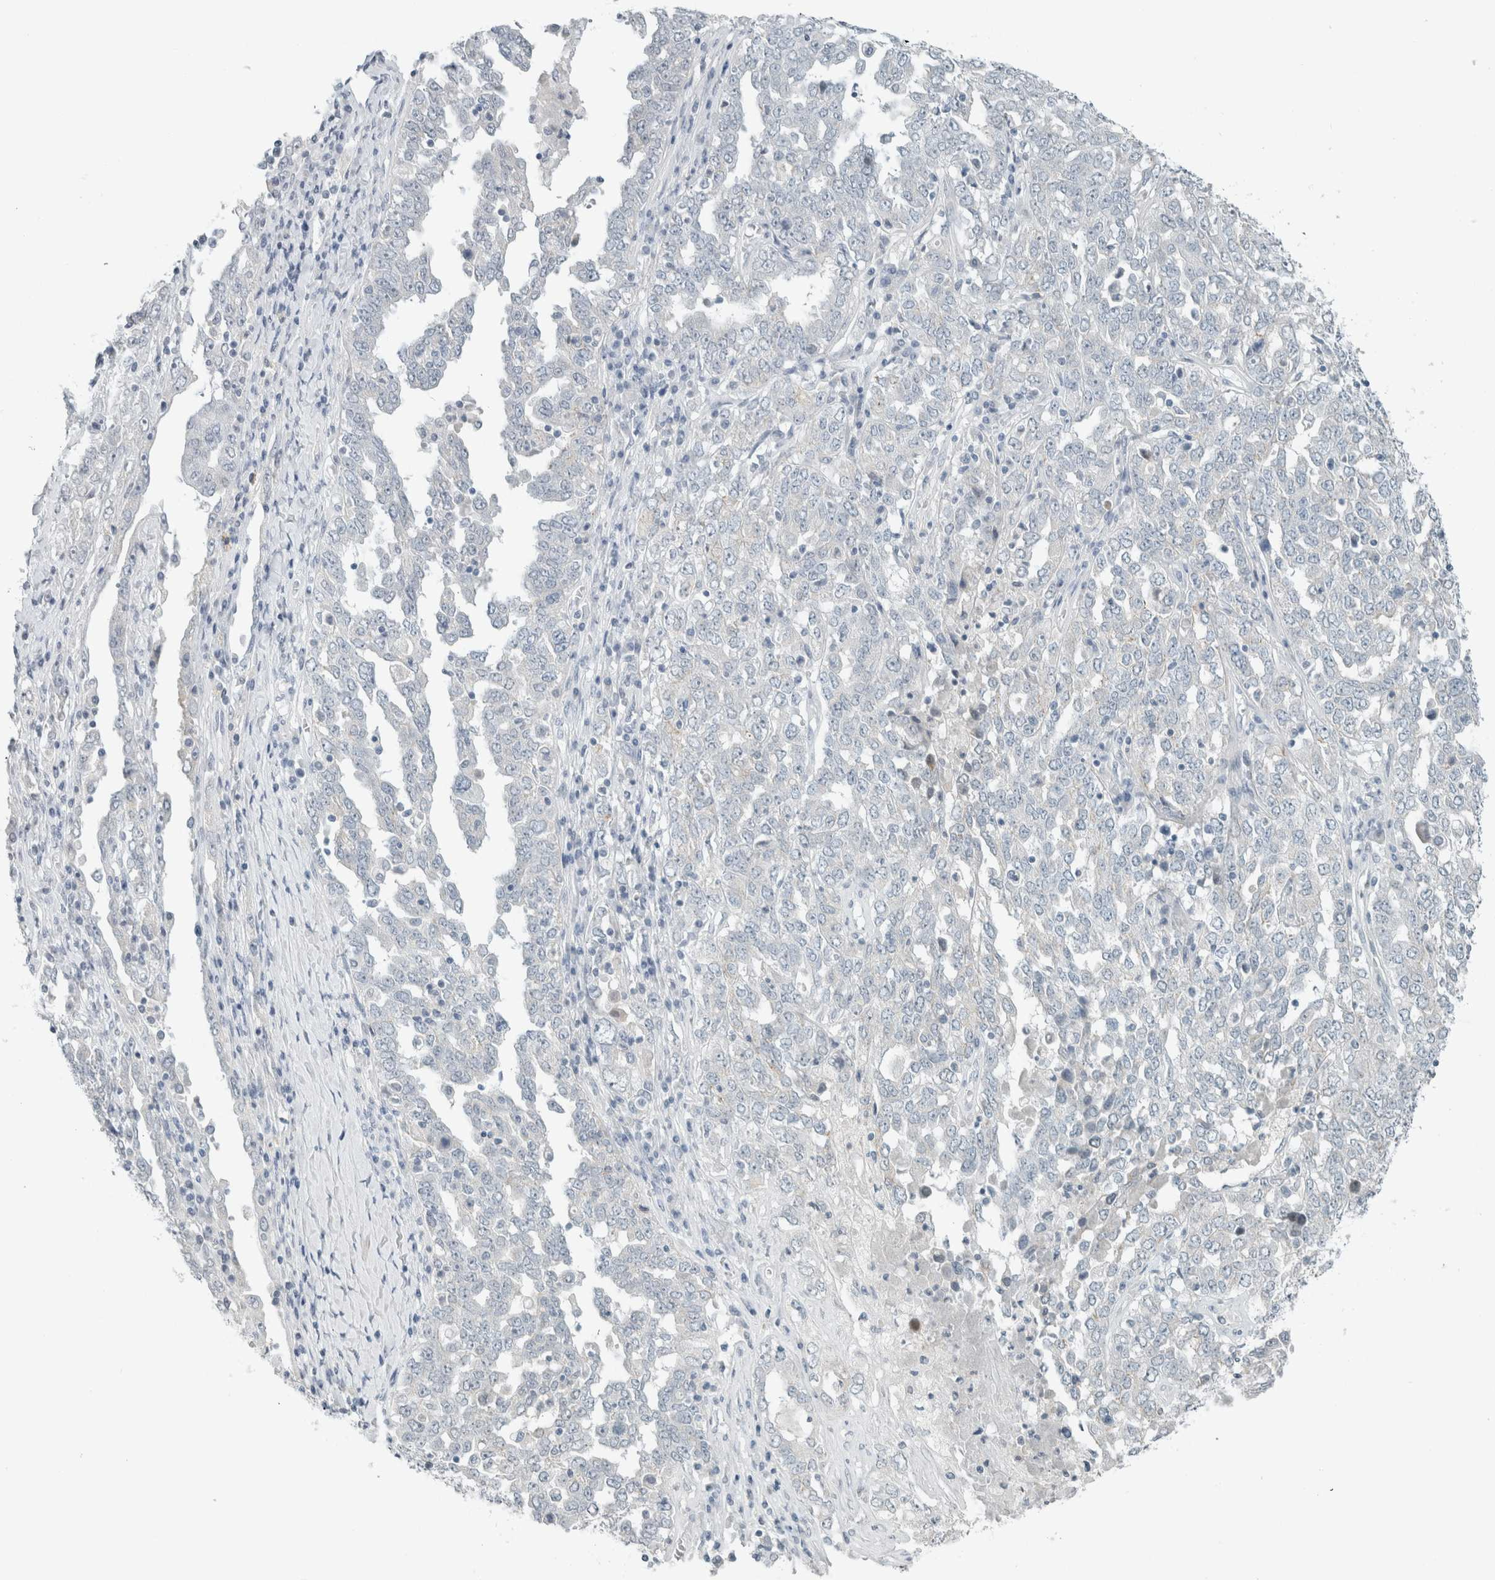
{"staining": {"intensity": "negative", "quantity": "none", "location": "none"}, "tissue": "ovarian cancer", "cell_type": "Tumor cells", "image_type": "cancer", "snomed": [{"axis": "morphology", "description": "Carcinoma, endometroid"}, {"axis": "topography", "description": "Ovary"}], "caption": "Immunohistochemical staining of human ovarian endometroid carcinoma reveals no significant staining in tumor cells.", "gene": "TRIT1", "patient": {"sex": "female", "age": 62}}